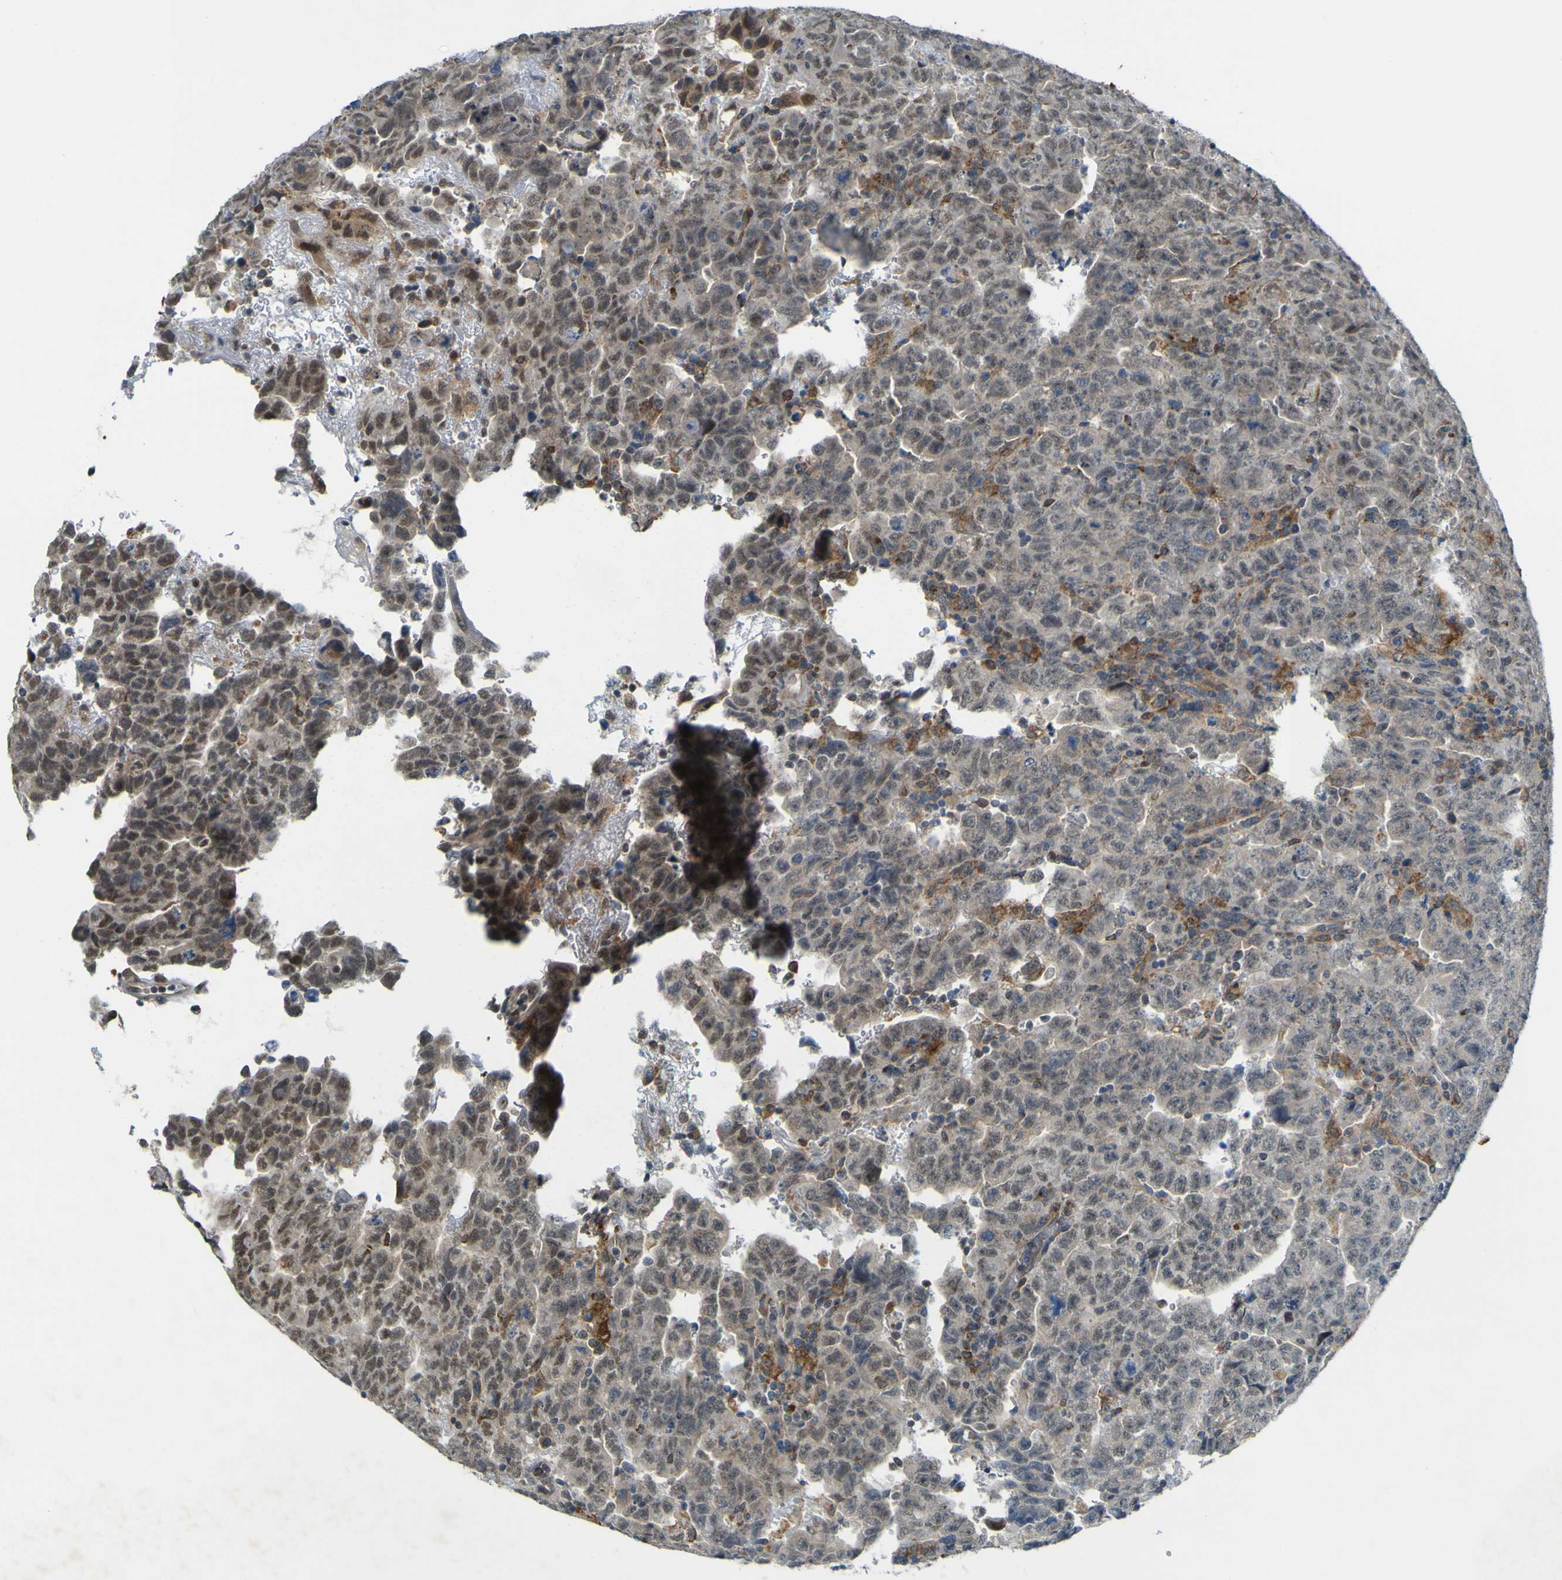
{"staining": {"intensity": "negative", "quantity": "none", "location": "none"}, "tissue": "testis cancer", "cell_type": "Tumor cells", "image_type": "cancer", "snomed": [{"axis": "morphology", "description": "Carcinoma, Embryonal, NOS"}, {"axis": "topography", "description": "Testis"}], "caption": "Testis cancer was stained to show a protein in brown. There is no significant staining in tumor cells. The staining was performed using DAB (3,3'-diaminobenzidine) to visualize the protein expression in brown, while the nuclei were stained in blue with hematoxylin (Magnification: 20x).", "gene": "IGF2R", "patient": {"sex": "male", "age": 28}}